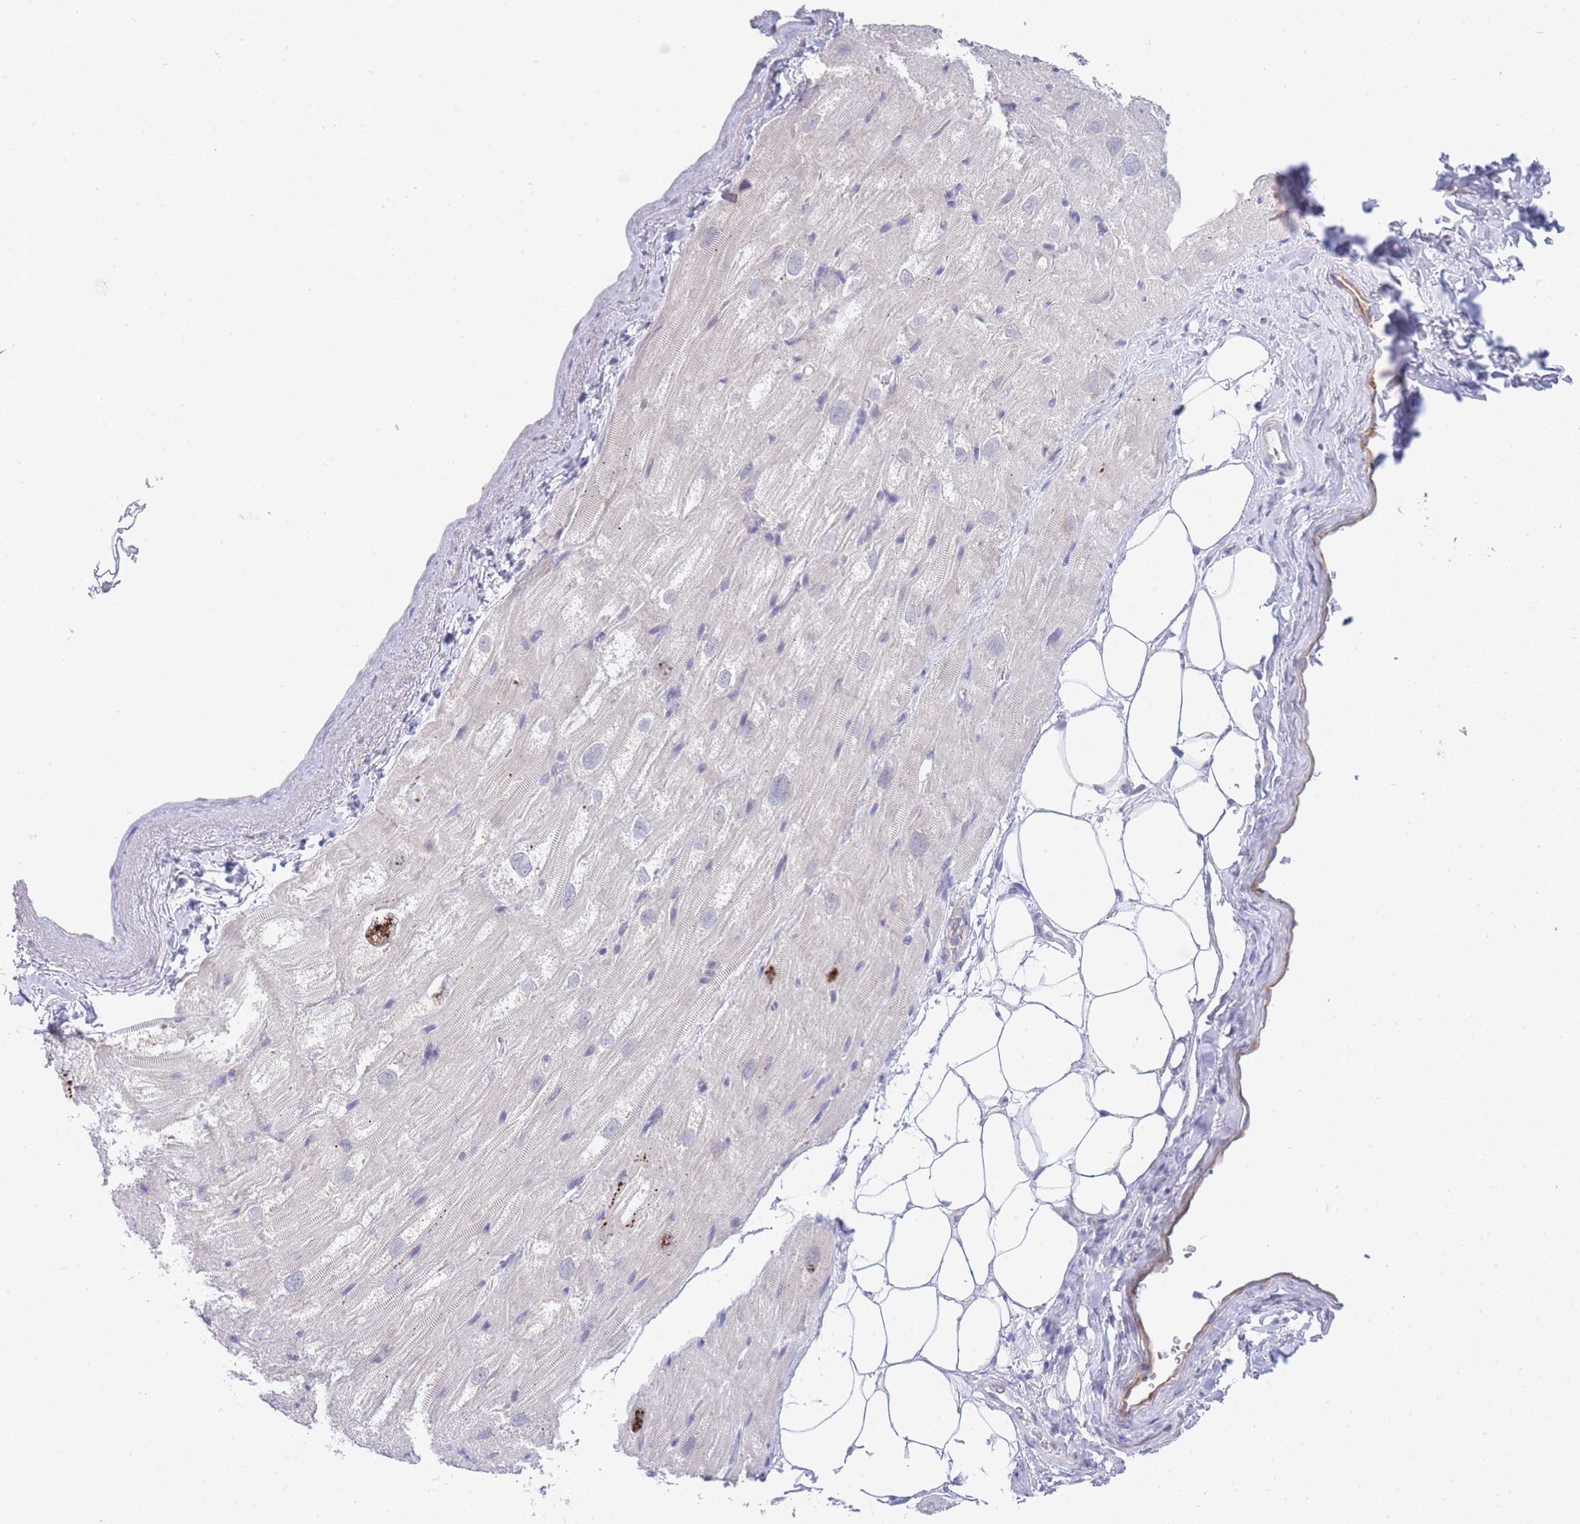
{"staining": {"intensity": "negative", "quantity": "none", "location": "none"}, "tissue": "heart muscle", "cell_type": "Cardiomyocytes", "image_type": "normal", "snomed": [{"axis": "morphology", "description": "Normal tissue, NOS"}, {"axis": "topography", "description": "Heart"}], "caption": "Immunohistochemistry (IHC) photomicrograph of normal heart muscle: human heart muscle stained with DAB (3,3'-diaminobenzidine) reveals no significant protein staining in cardiomyocytes.", "gene": "ZNF510", "patient": {"sex": "male", "age": 50}}